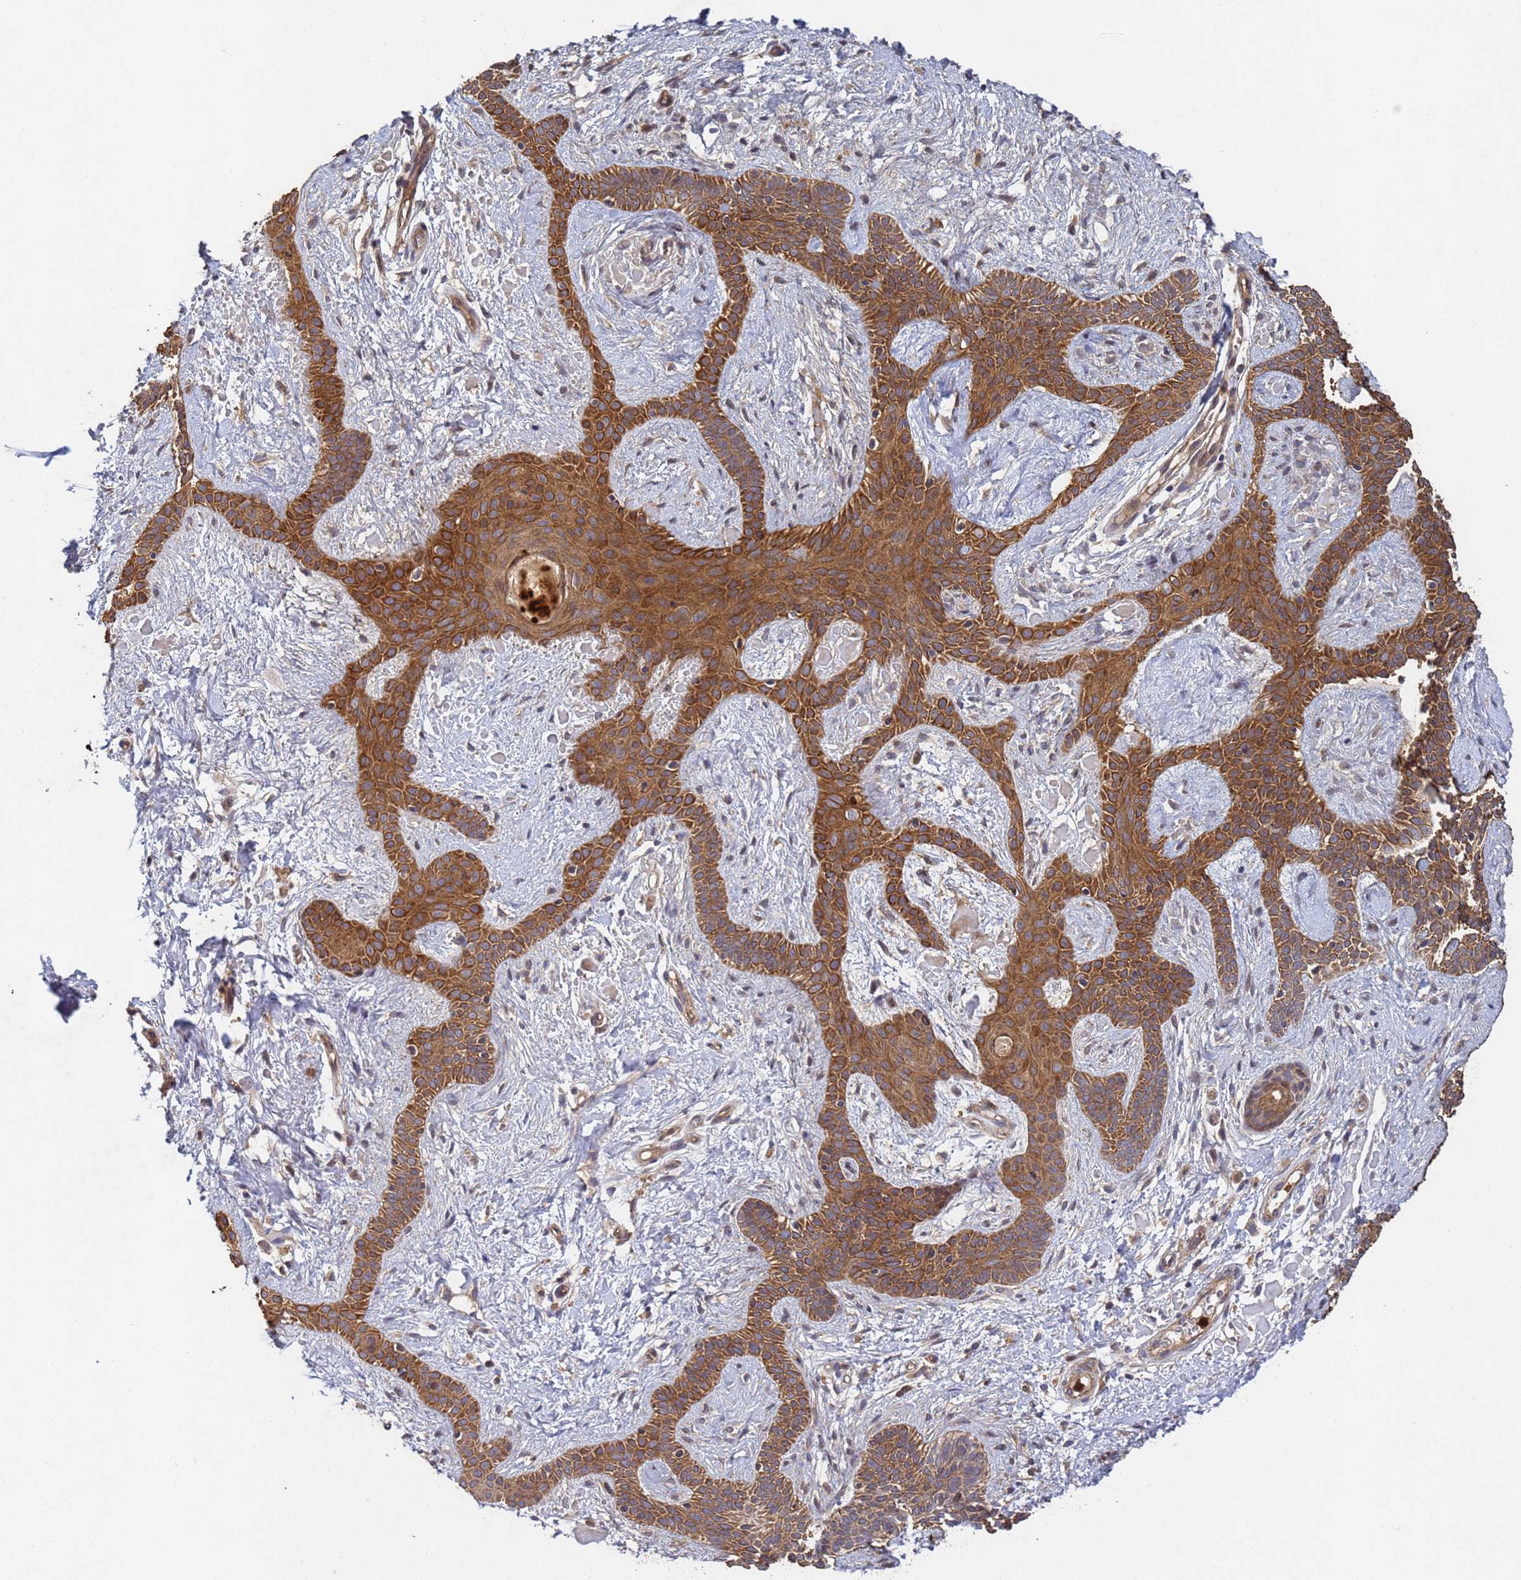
{"staining": {"intensity": "moderate", "quantity": ">75%", "location": "cytoplasmic/membranous"}, "tissue": "skin cancer", "cell_type": "Tumor cells", "image_type": "cancer", "snomed": [{"axis": "morphology", "description": "Basal cell carcinoma"}, {"axis": "topography", "description": "Skin"}], "caption": "An image of skin cancer stained for a protein reveals moderate cytoplasmic/membranous brown staining in tumor cells.", "gene": "C8orf34", "patient": {"sex": "male", "age": 78}}